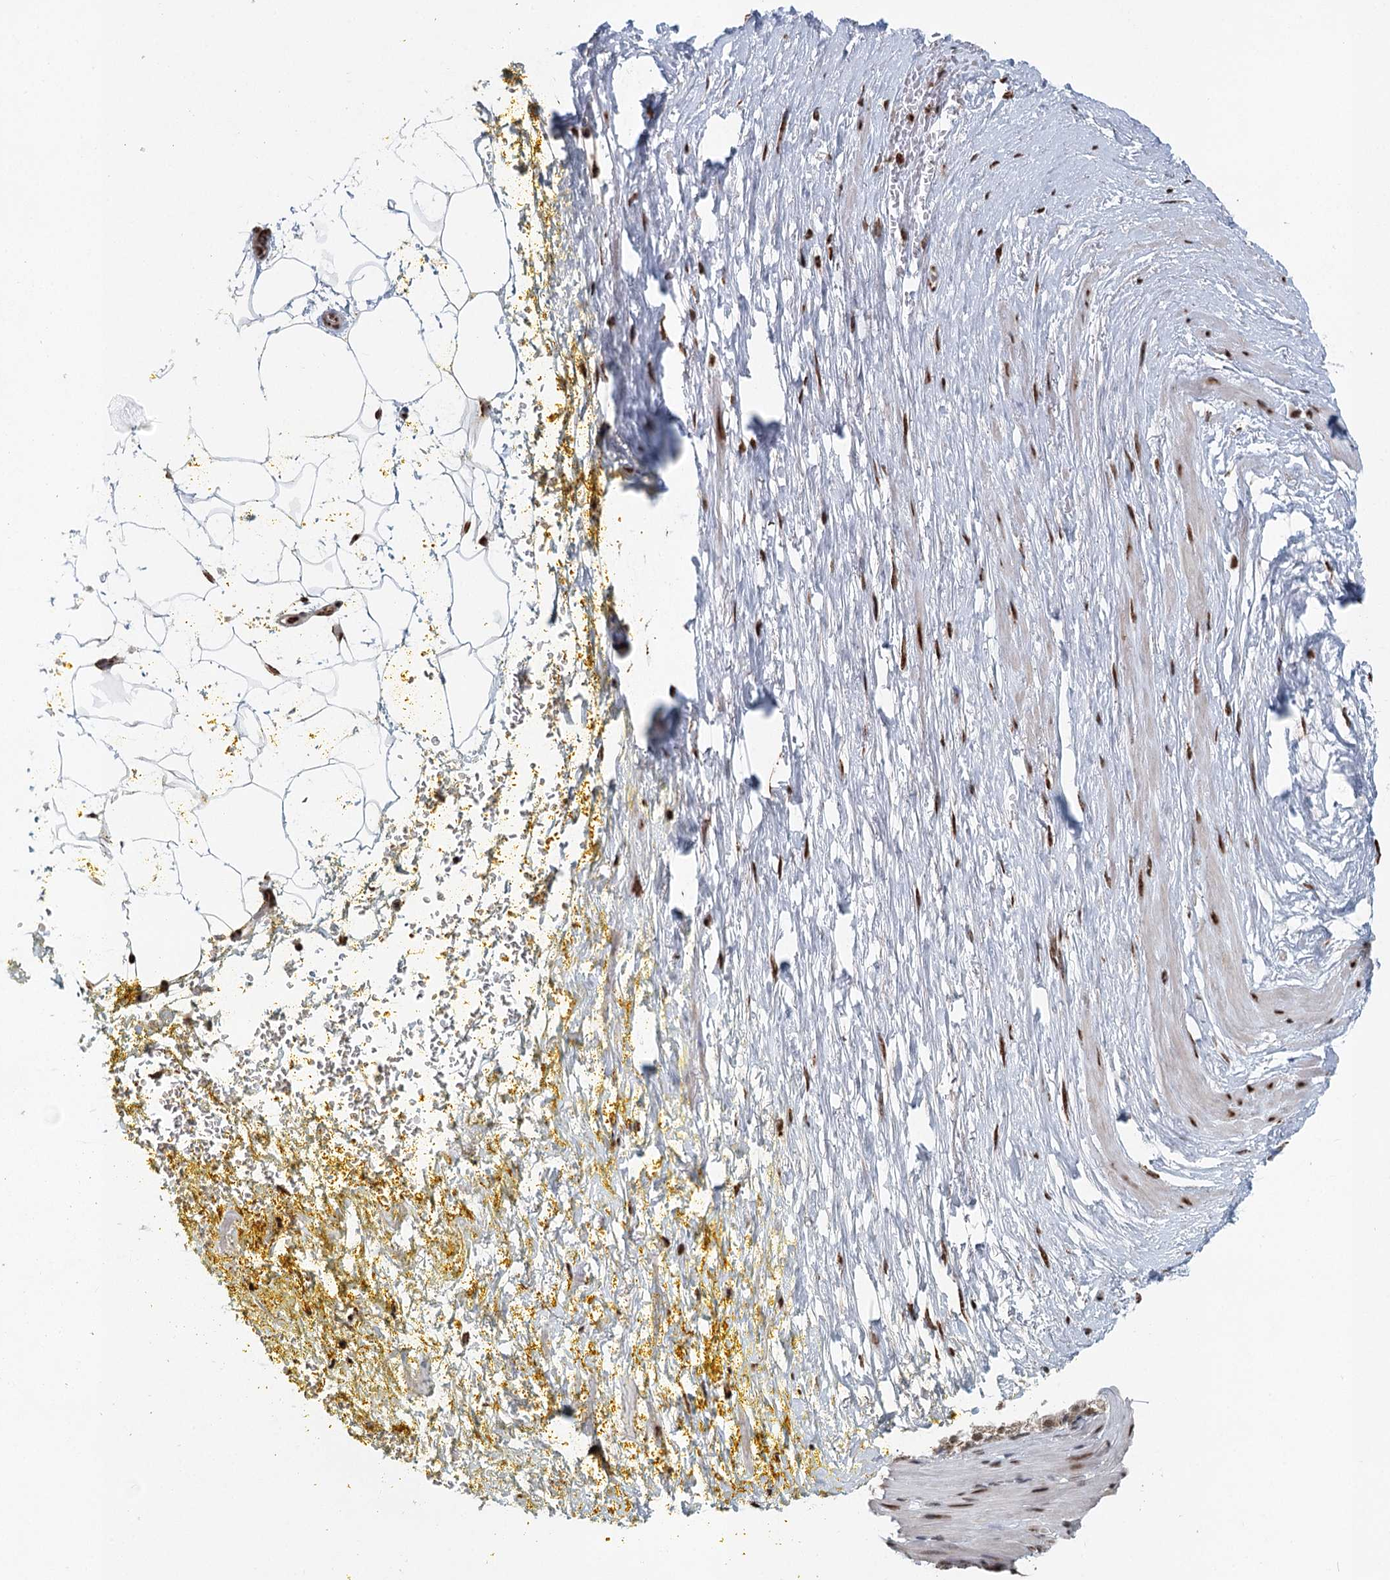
{"staining": {"intensity": "strong", "quantity": ">75%", "location": "nuclear"}, "tissue": "adipose tissue", "cell_type": "Adipocytes", "image_type": "normal", "snomed": [{"axis": "morphology", "description": "Normal tissue, NOS"}, {"axis": "morphology", "description": "Adenocarcinoma, Low grade"}, {"axis": "topography", "description": "Prostate"}, {"axis": "topography", "description": "Peripheral nerve tissue"}], "caption": "DAB (3,3'-diaminobenzidine) immunohistochemical staining of benign adipose tissue demonstrates strong nuclear protein staining in about >75% of adipocytes.", "gene": "GPALPP1", "patient": {"sex": "male", "age": 63}}